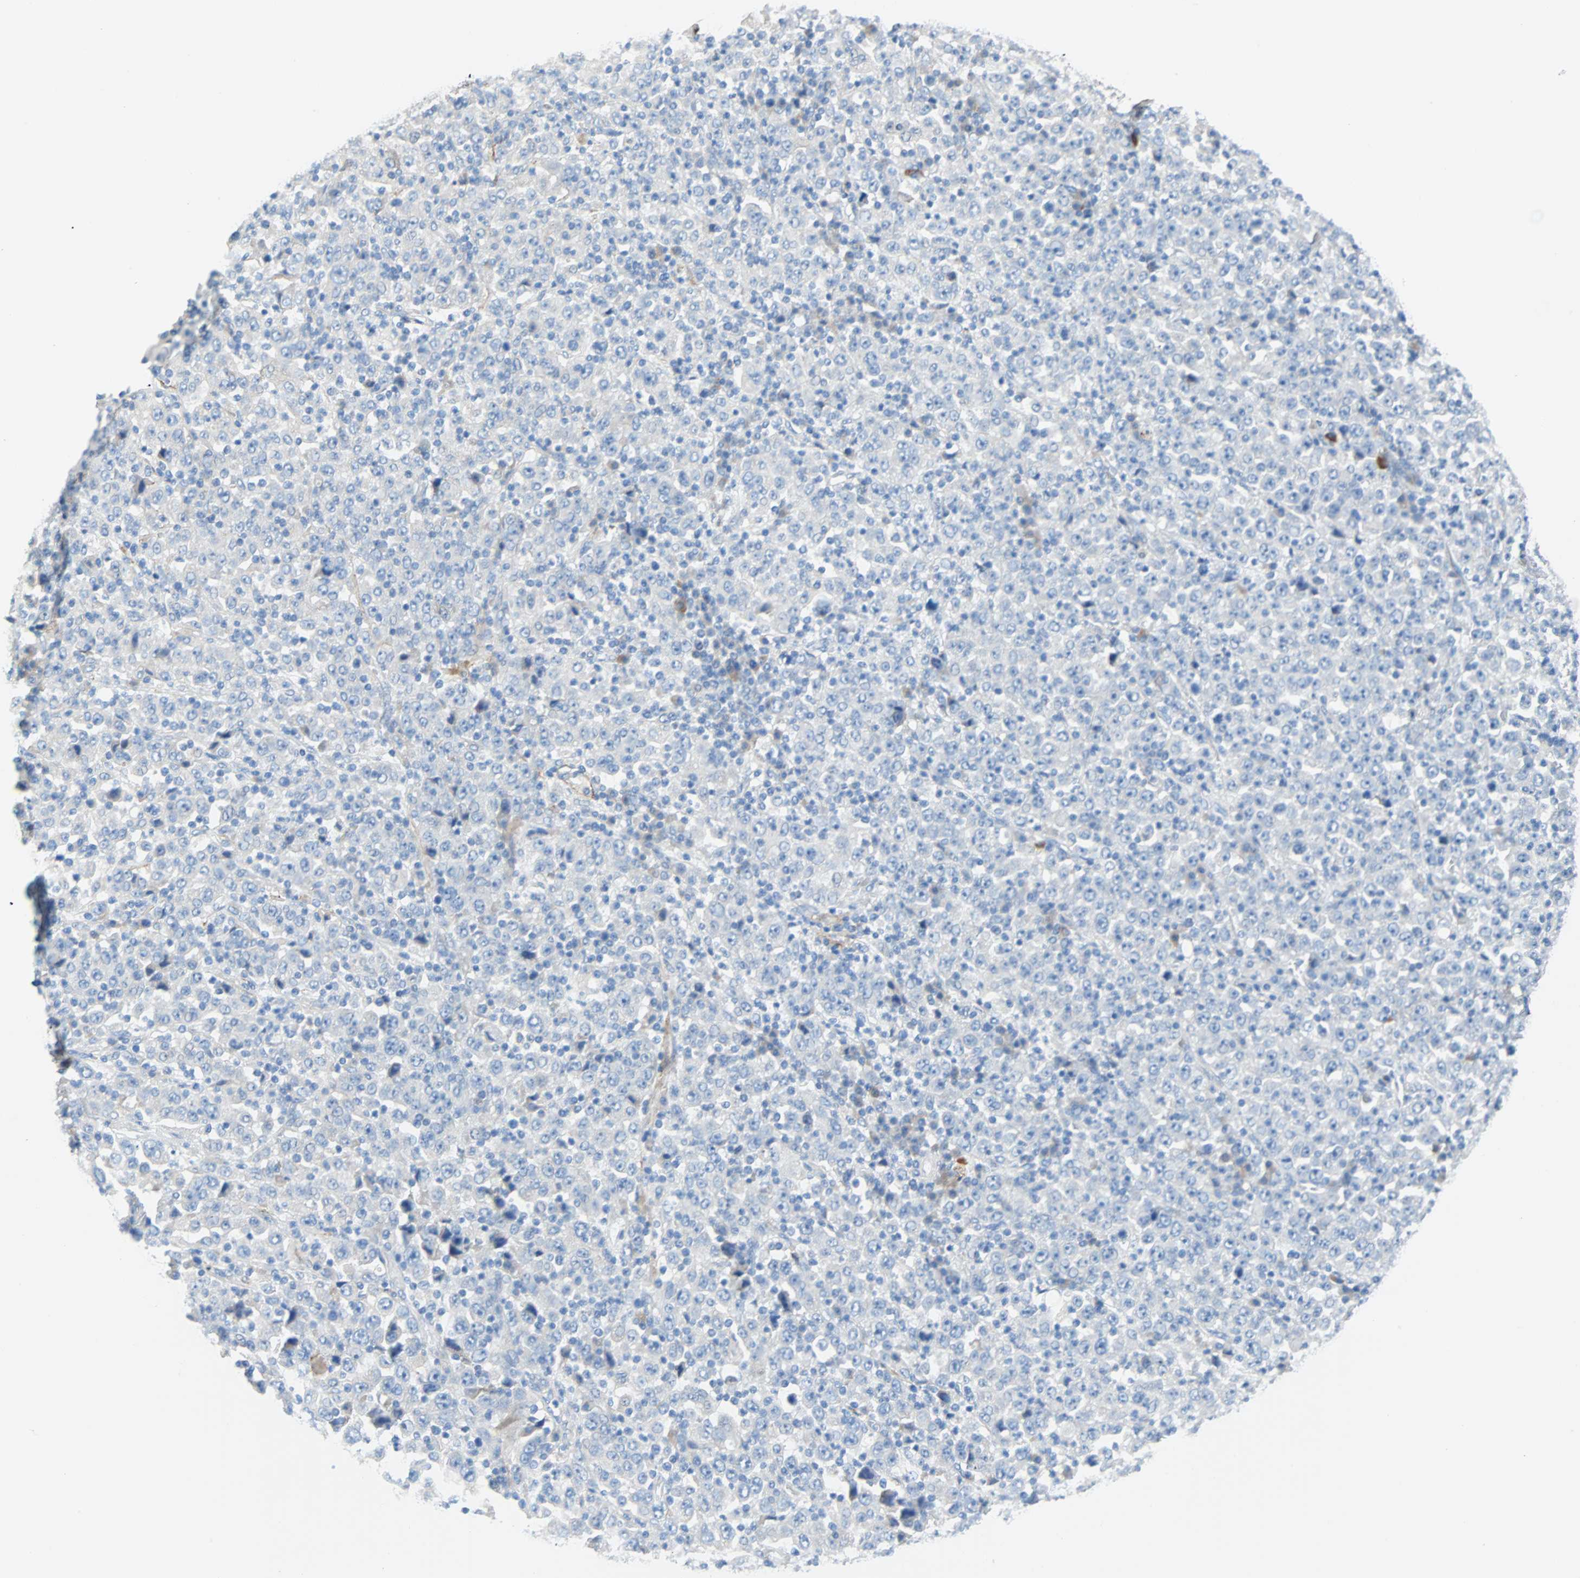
{"staining": {"intensity": "negative", "quantity": "none", "location": "none"}, "tissue": "stomach cancer", "cell_type": "Tumor cells", "image_type": "cancer", "snomed": [{"axis": "morphology", "description": "Normal tissue, NOS"}, {"axis": "morphology", "description": "Adenocarcinoma, NOS"}, {"axis": "topography", "description": "Stomach, upper"}, {"axis": "topography", "description": "Stomach"}], "caption": "Tumor cells show no significant staining in stomach cancer (adenocarcinoma).", "gene": "PDPN", "patient": {"sex": "male", "age": 59}}